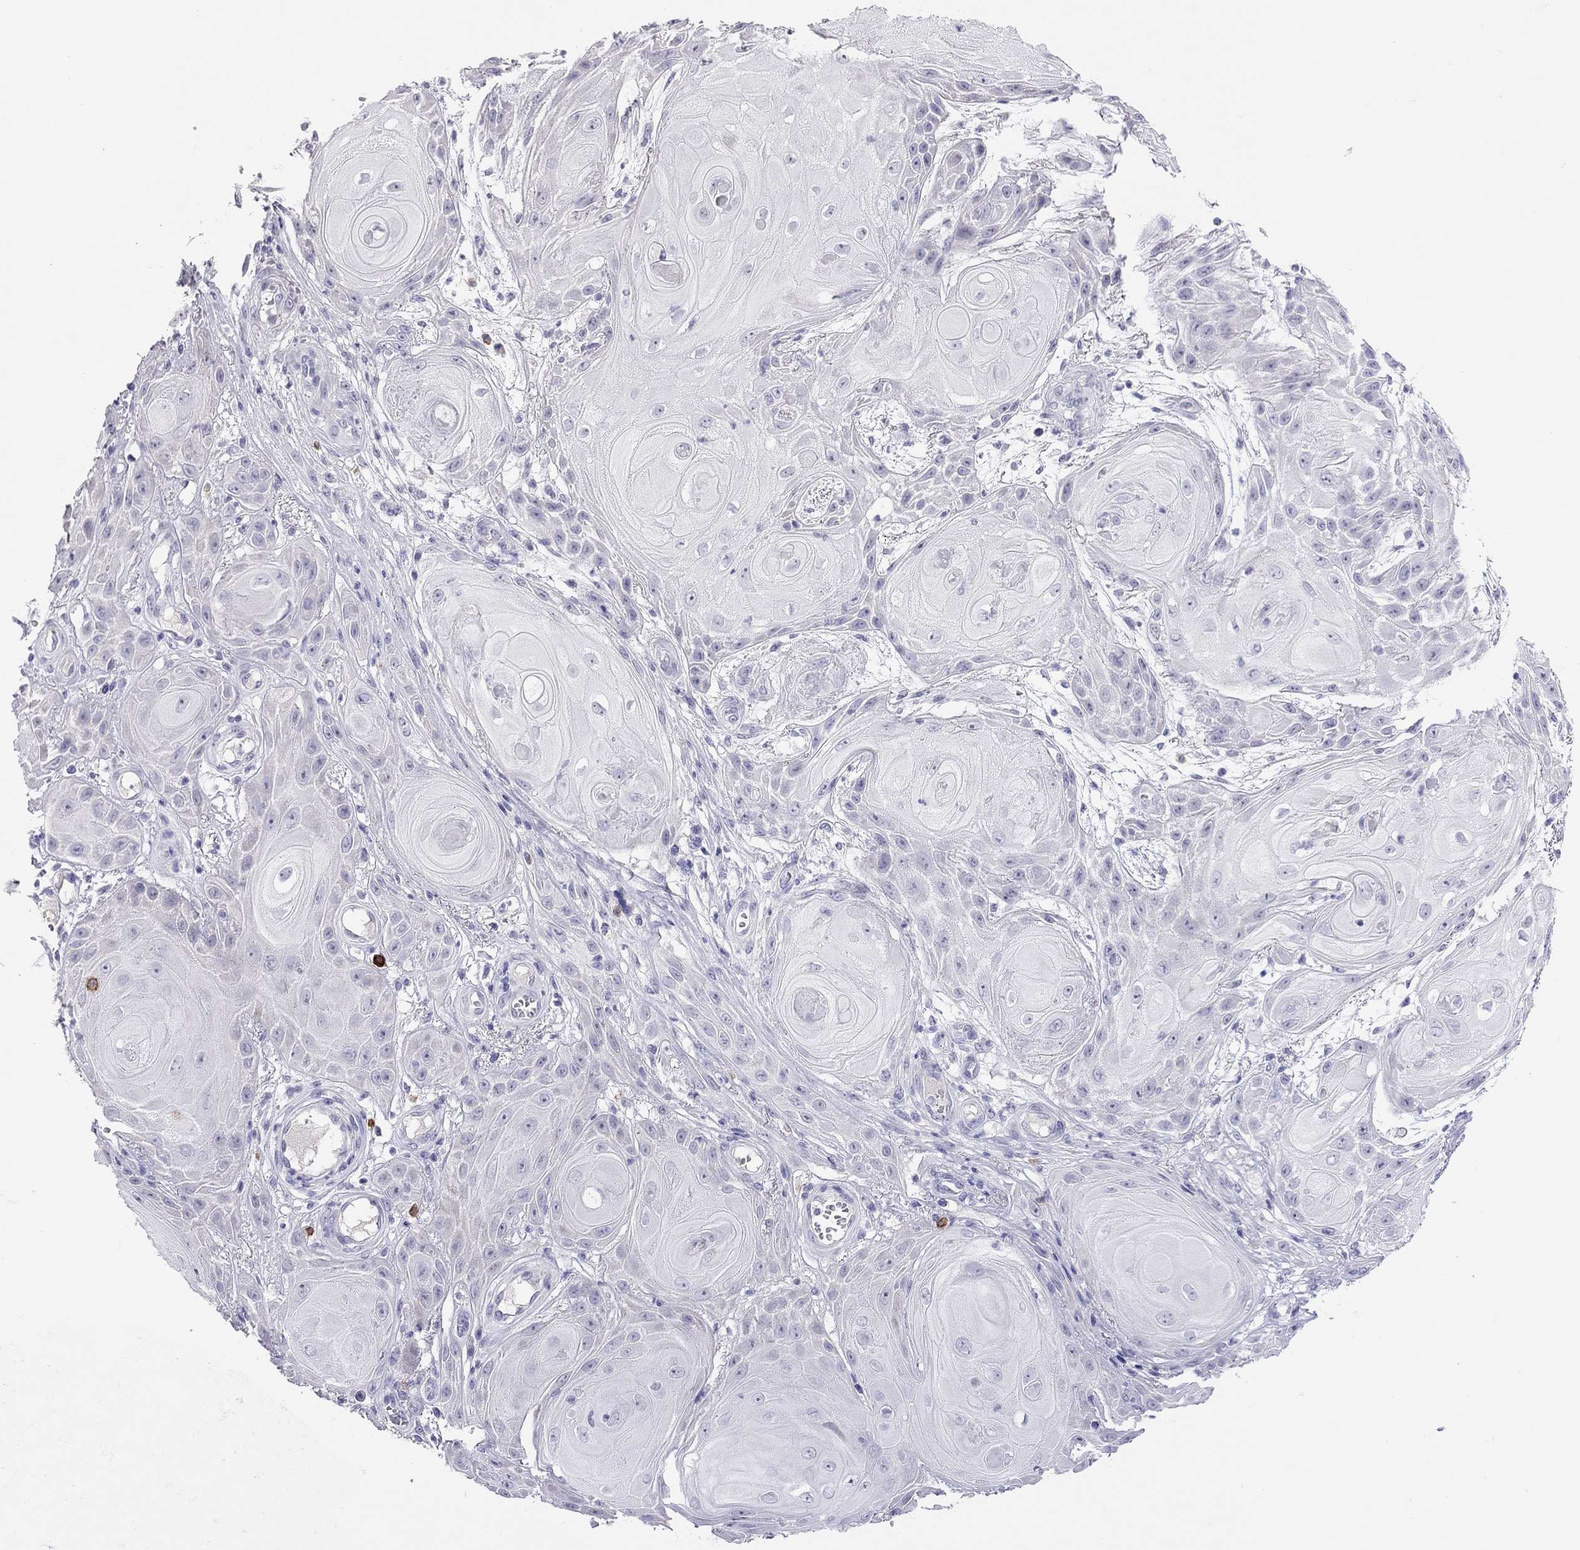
{"staining": {"intensity": "negative", "quantity": "none", "location": "none"}, "tissue": "skin cancer", "cell_type": "Tumor cells", "image_type": "cancer", "snomed": [{"axis": "morphology", "description": "Squamous cell carcinoma, NOS"}, {"axis": "topography", "description": "Skin"}], "caption": "IHC of human skin cancer exhibits no staining in tumor cells.", "gene": "IL17REL", "patient": {"sex": "male", "age": 62}}